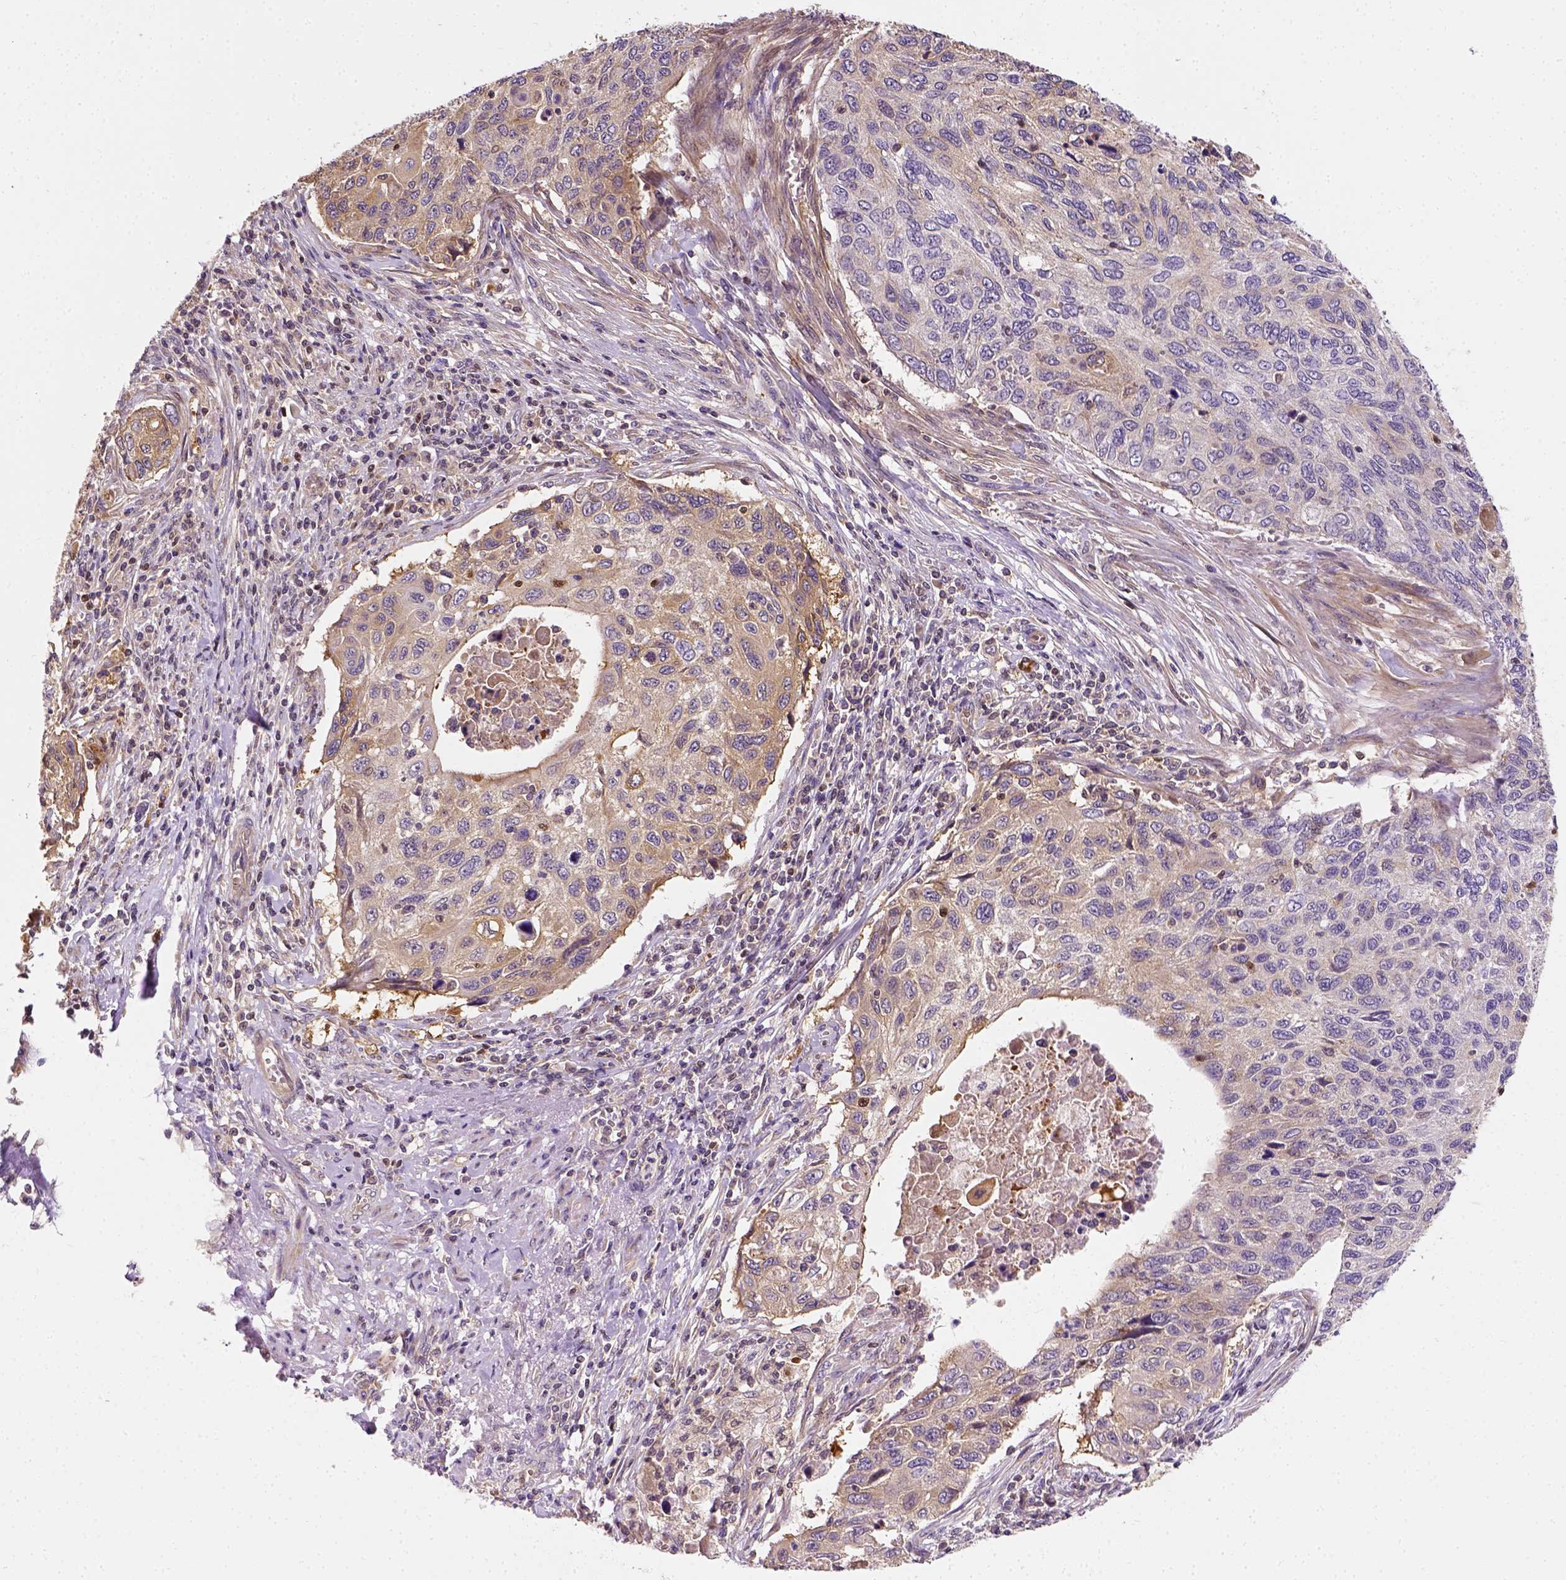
{"staining": {"intensity": "weak", "quantity": ">75%", "location": "cytoplasmic/membranous"}, "tissue": "cervical cancer", "cell_type": "Tumor cells", "image_type": "cancer", "snomed": [{"axis": "morphology", "description": "Squamous cell carcinoma, NOS"}, {"axis": "topography", "description": "Cervix"}], "caption": "Protein staining of cervical squamous cell carcinoma tissue exhibits weak cytoplasmic/membranous positivity in about >75% of tumor cells.", "gene": "MATK", "patient": {"sex": "female", "age": 70}}